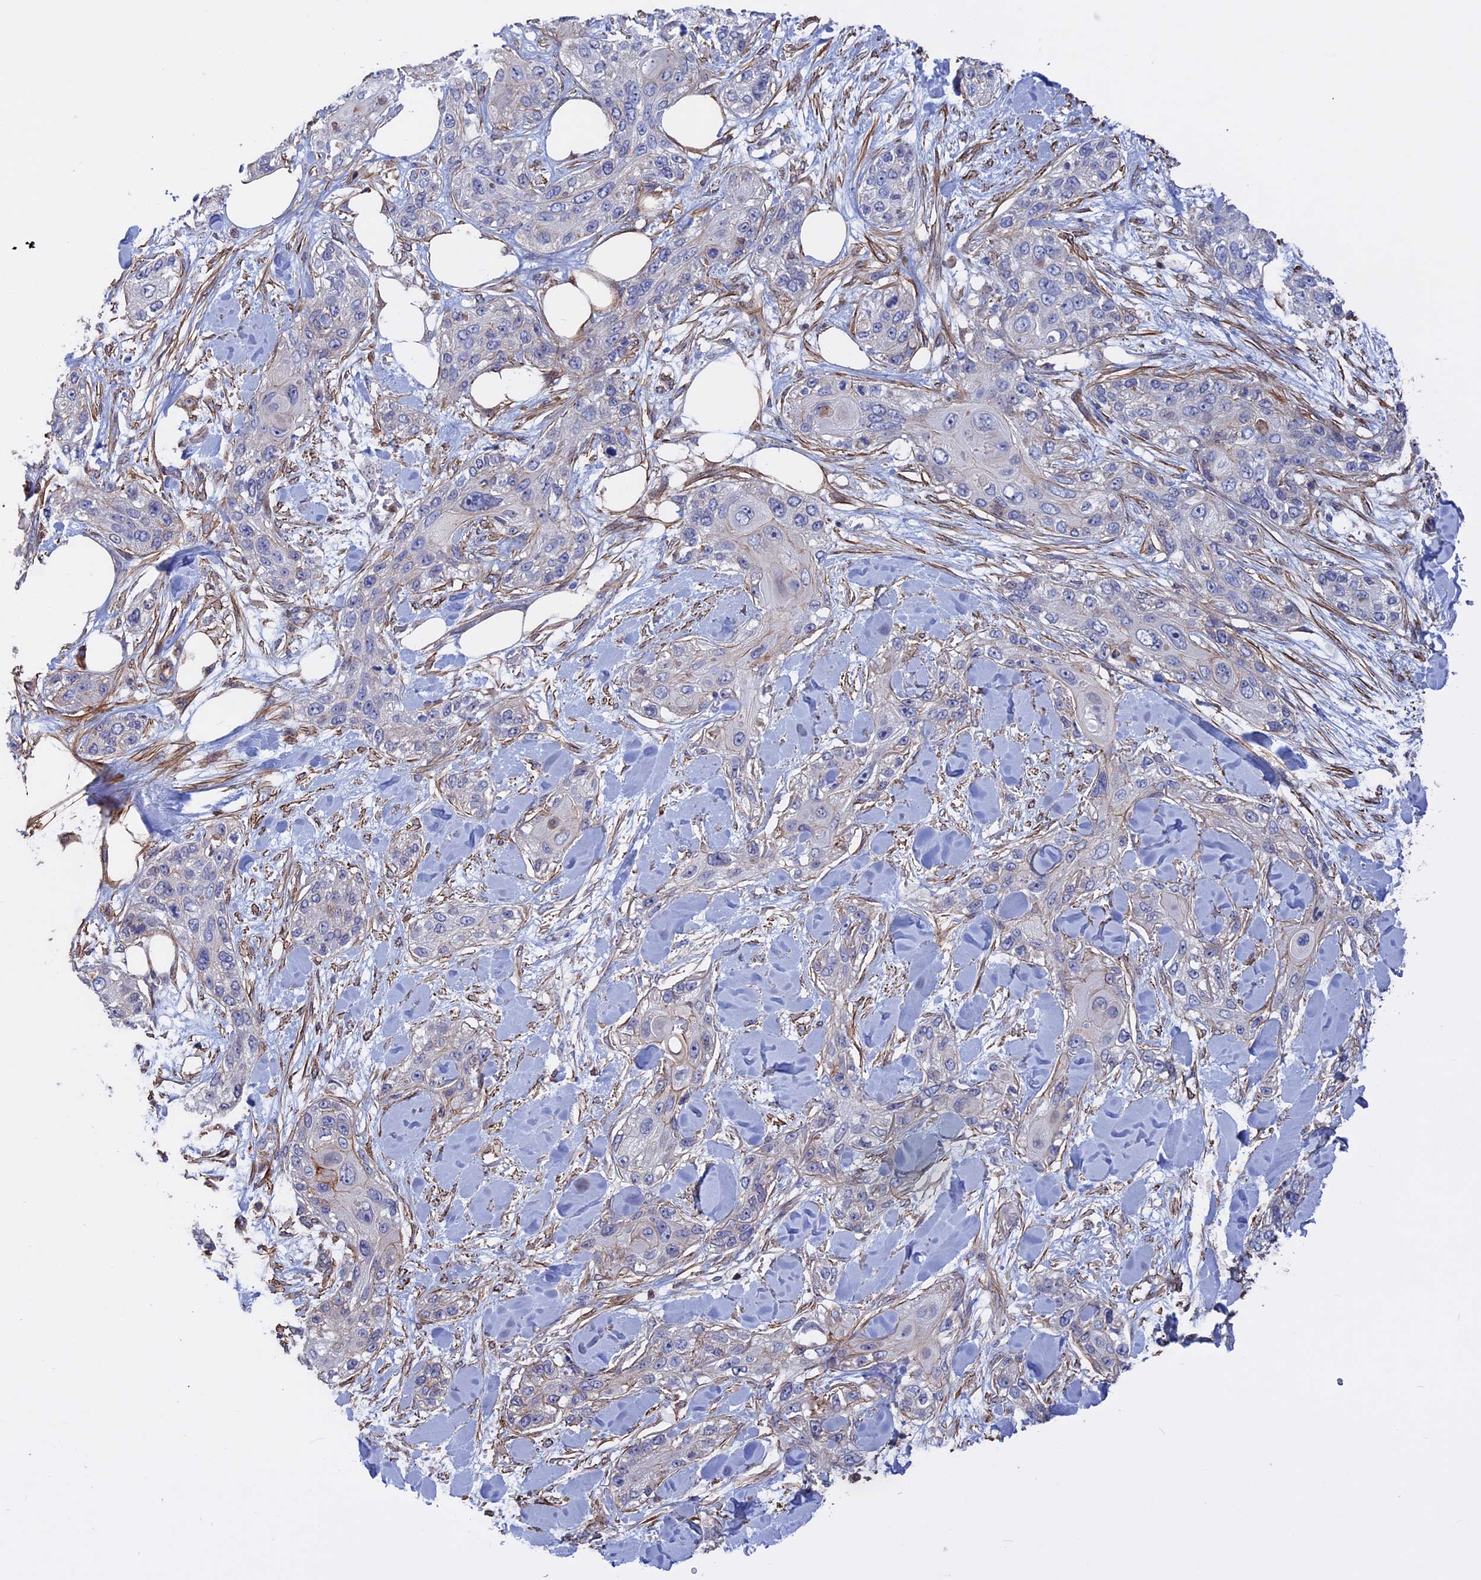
{"staining": {"intensity": "negative", "quantity": "none", "location": "none"}, "tissue": "skin cancer", "cell_type": "Tumor cells", "image_type": "cancer", "snomed": [{"axis": "morphology", "description": "Normal tissue, NOS"}, {"axis": "morphology", "description": "Squamous cell carcinoma, NOS"}, {"axis": "topography", "description": "Skin"}], "caption": "Immunohistochemistry (IHC) micrograph of human skin cancer stained for a protein (brown), which shows no staining in tumor cells.", "gene": "LYPD5", "patient": {"sex": "male", "age": 72}}